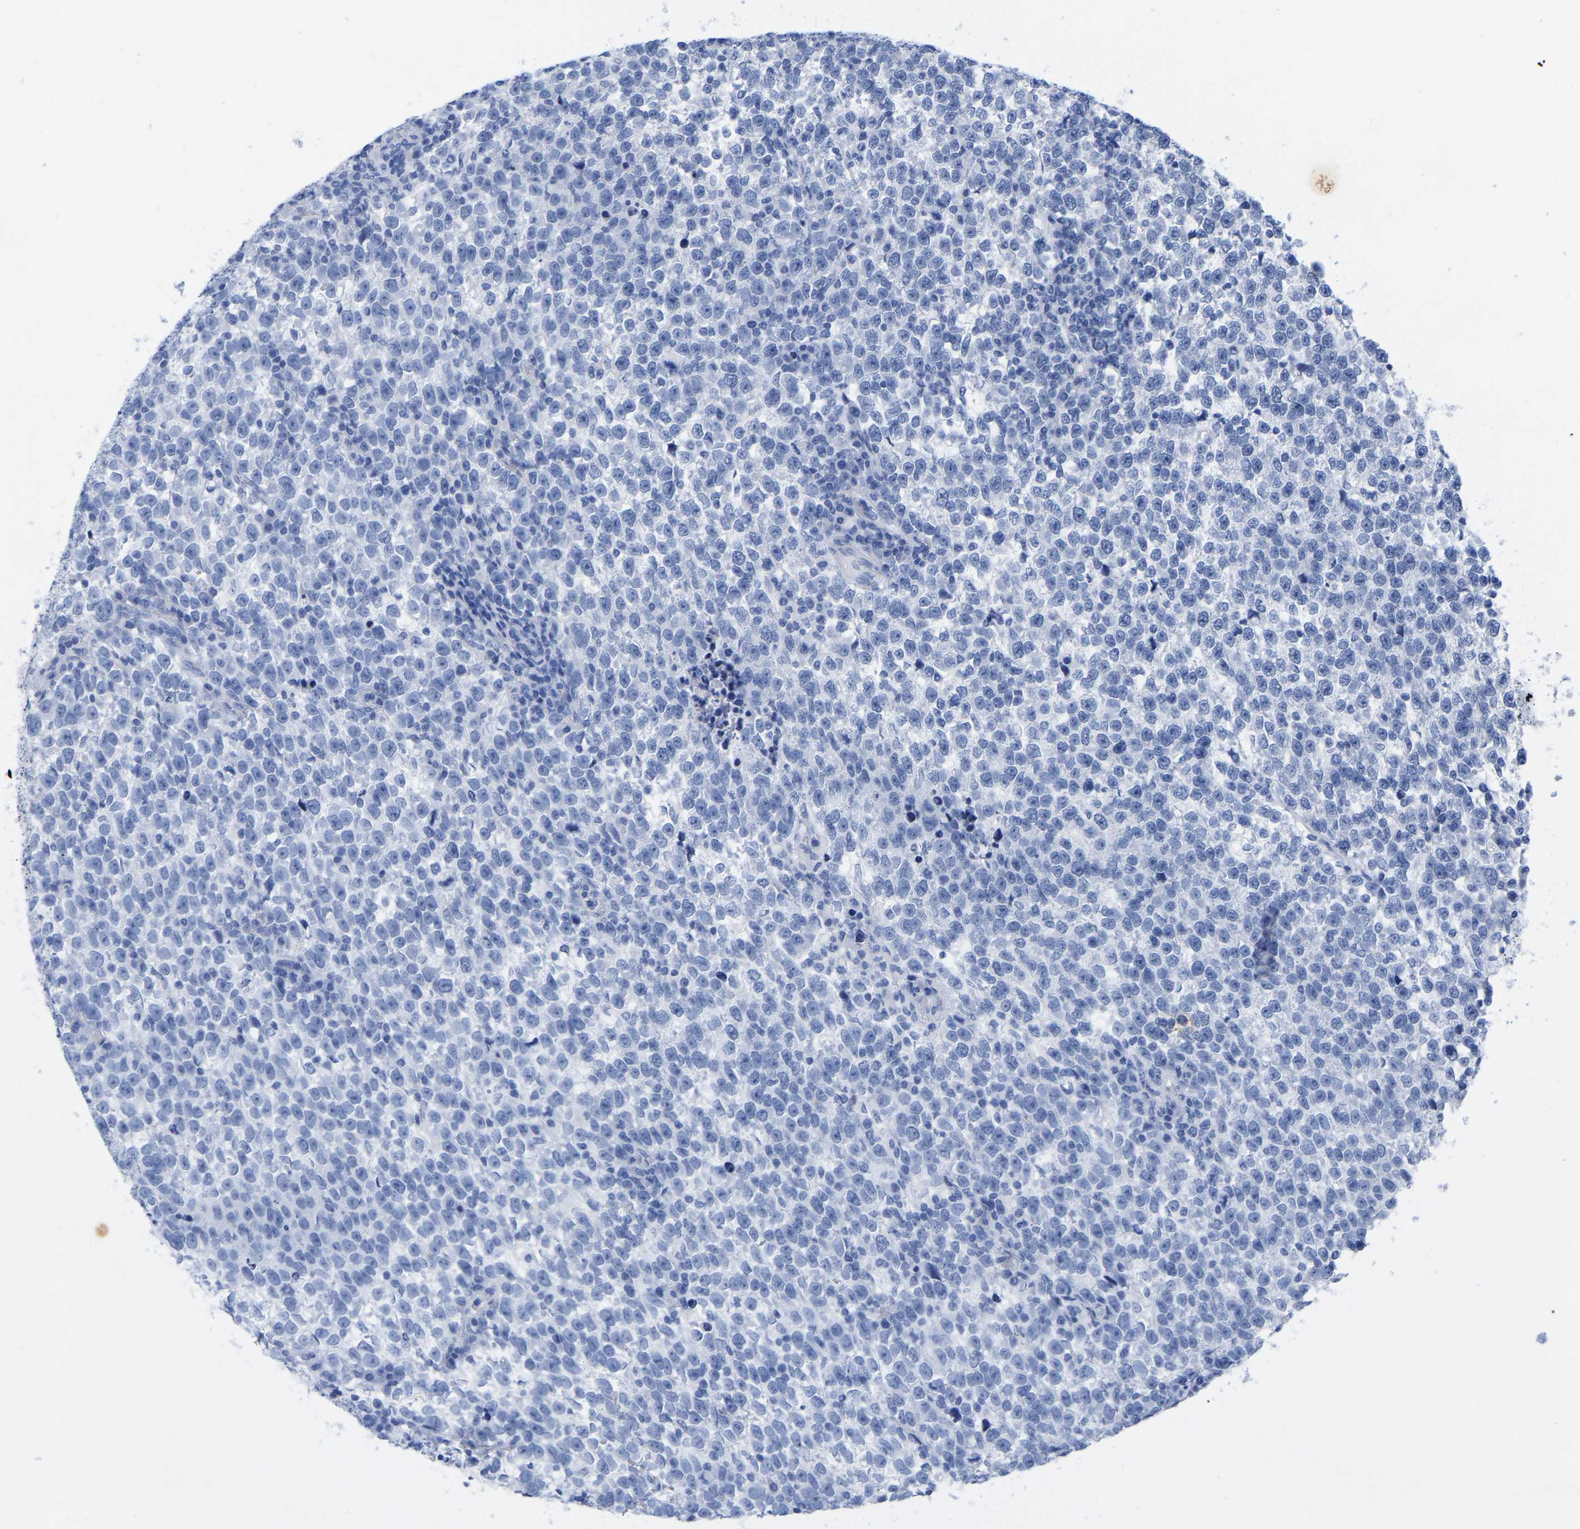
{"staining": {"intensity": "negative", "quantity": "none", "location": "none"}, "tissue": "testis cancer", "cell_type": "Tumor cells", "image_type": "cancer", "snomed": [{"axis": "morphology", "description": "Normal tissue, NOS"}, {"axis": "morphology", "description": "Seminoma, NOS"}, {"axis": "topography", "description": "Testis"}], "caption": "Seminoma (testis) stained for a protein using immunohistochemistry reveals no staining tumor cells.", "gene": "HAPLN1", "patient": {"sex": "male", "age": 43}}